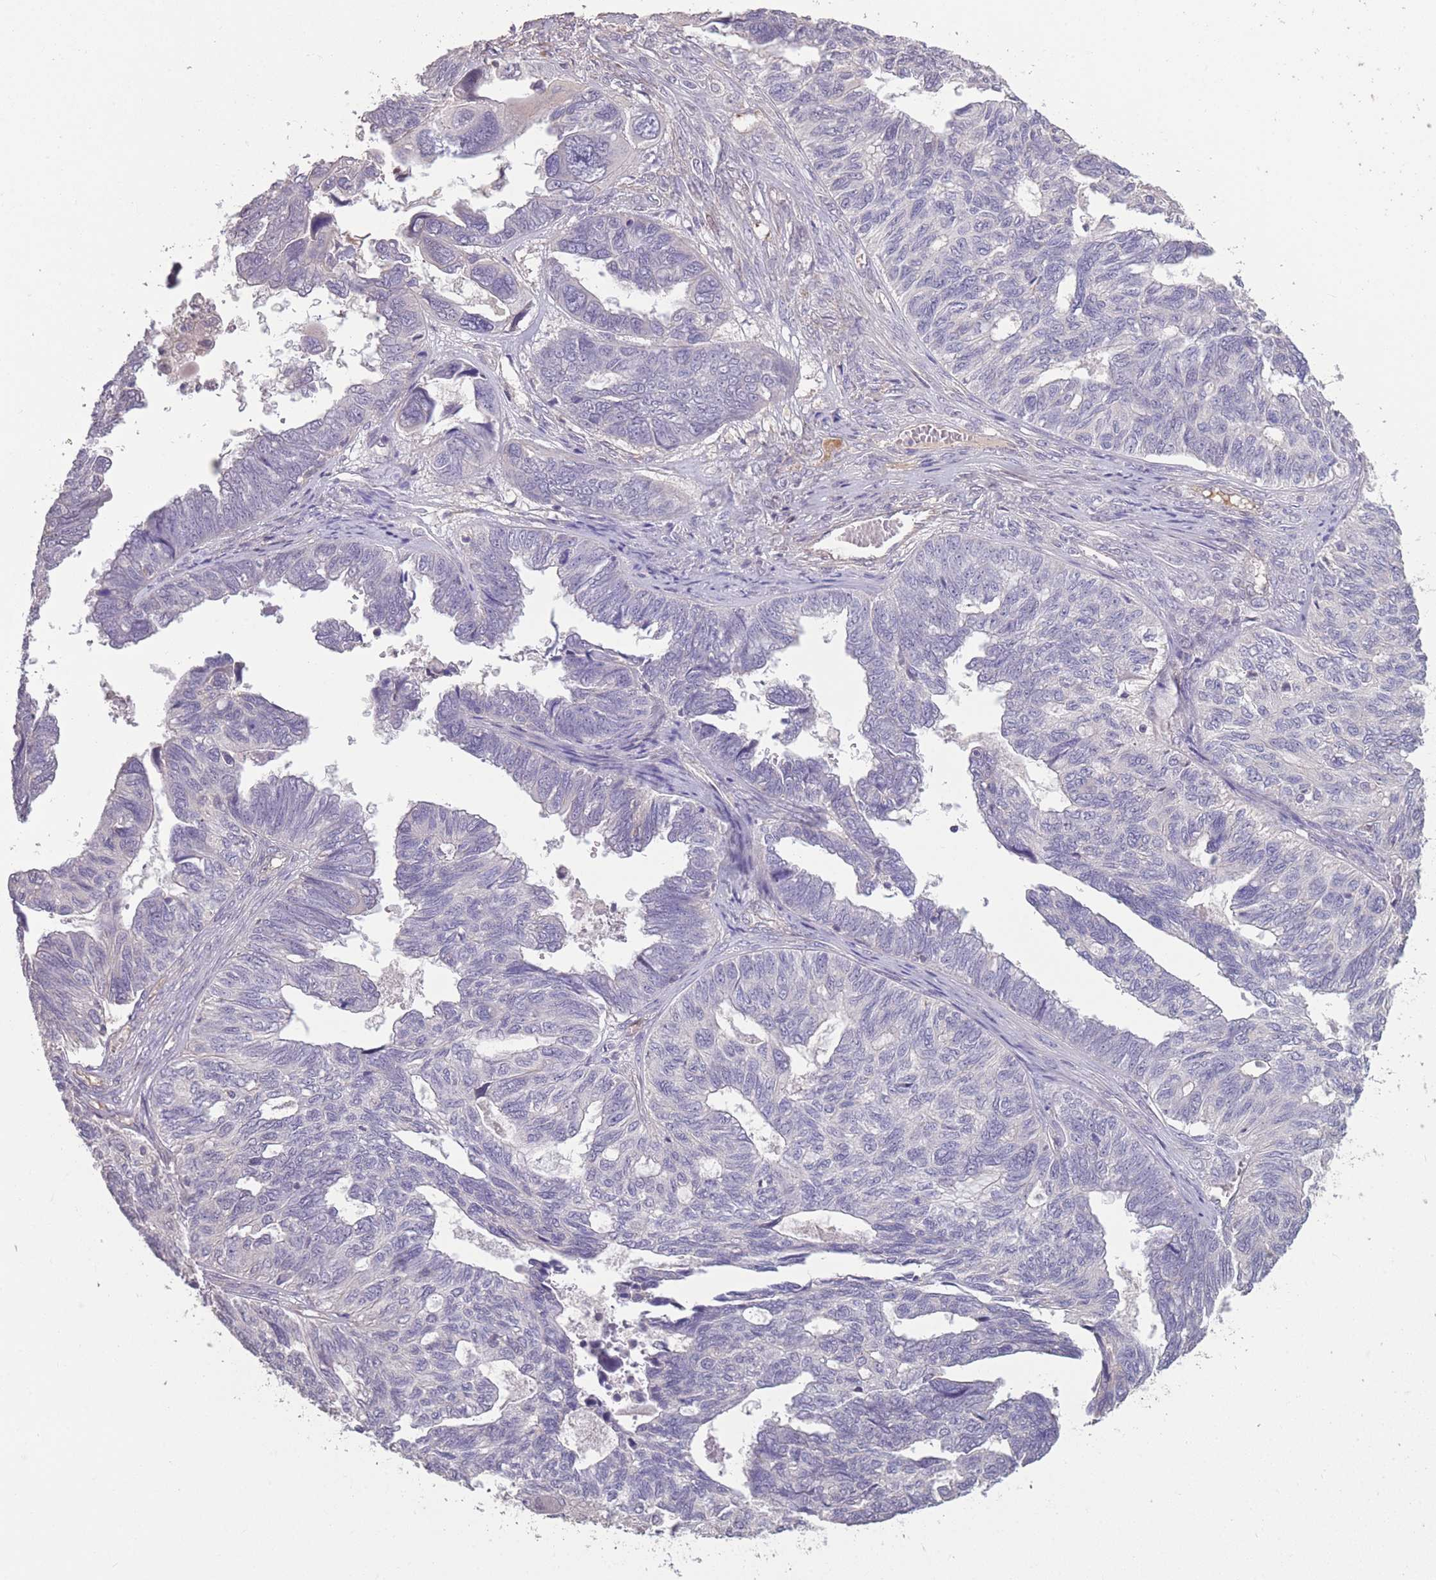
{"staining": {"intensity": "negative", "quantity": "none", "location": "none"}, "tissue": "ovarian cancer", "cell_type": "Tumor cells", "image_type": "cancer", "snomed": [{"axis": "morphology", "description": "Cystadenocarcinoma, serous, NOS"}, {"axis": "topography", "description": "Ovary"}], "caption": "Photomicrograph shows no protein positivity in tumor cells of ovarian cancer (serous cystadenocarcinoma) tissue.", "gene": "RSPH10B", "patient": {"sex": "female", "age": 79}}